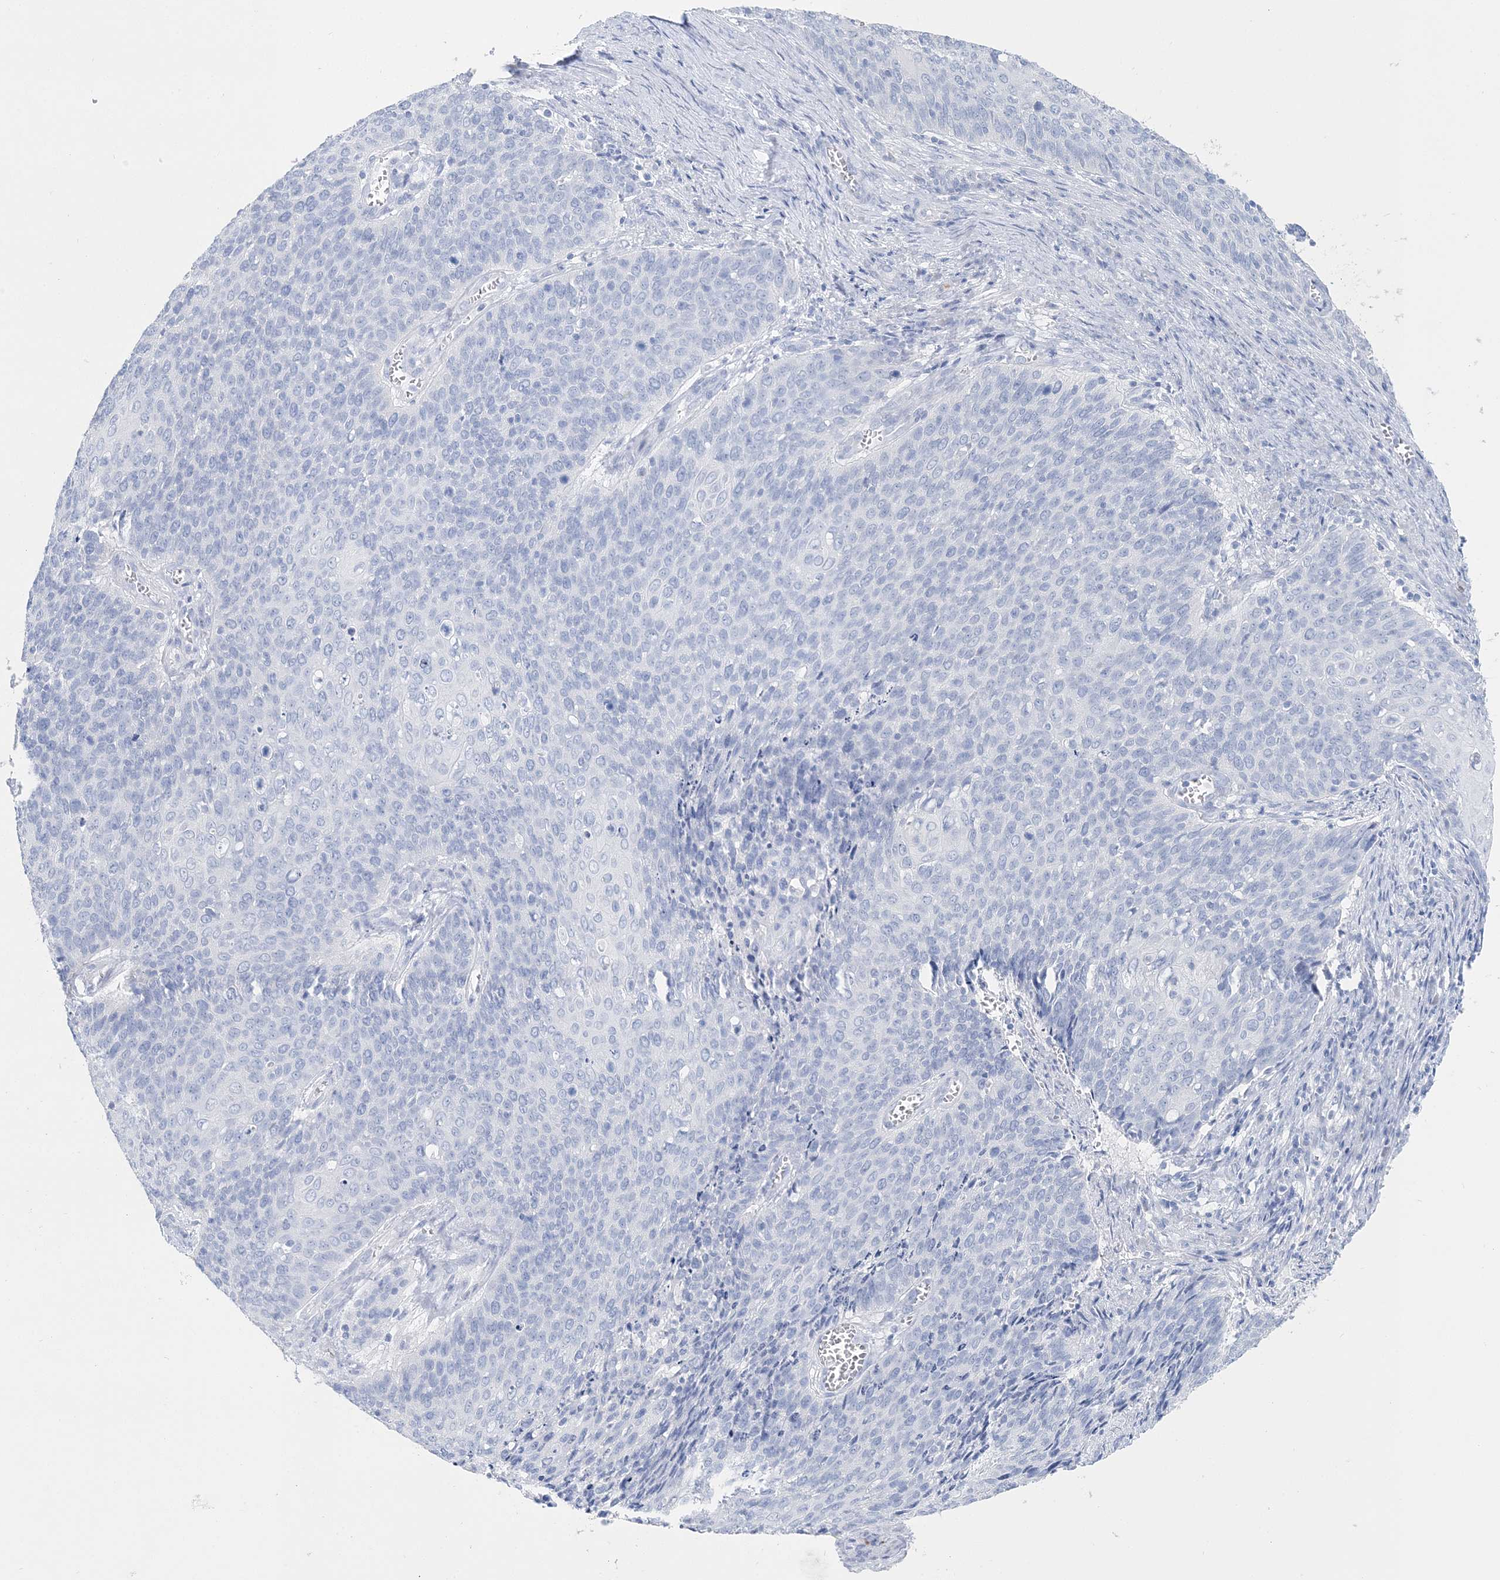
{"staining": {"intensity": "negative", "quantity": "none", "location": "none"}, "tissue": "cervical cancer", "cell_type": "Tumor cells", "image_type": "cancer", "snomed": [{"axis": "morphology", "description": "Squamous cell carcinoma, NOS"}, {"axis": "topography", "description": "Cervix"}], "caption": "This is a micrograph of immunohistochemistry staining of cervical cancer, which shows no expression in tumor cells.", "gene": "TSPYL6", "patient": {"sex": "female", "age": 39}}